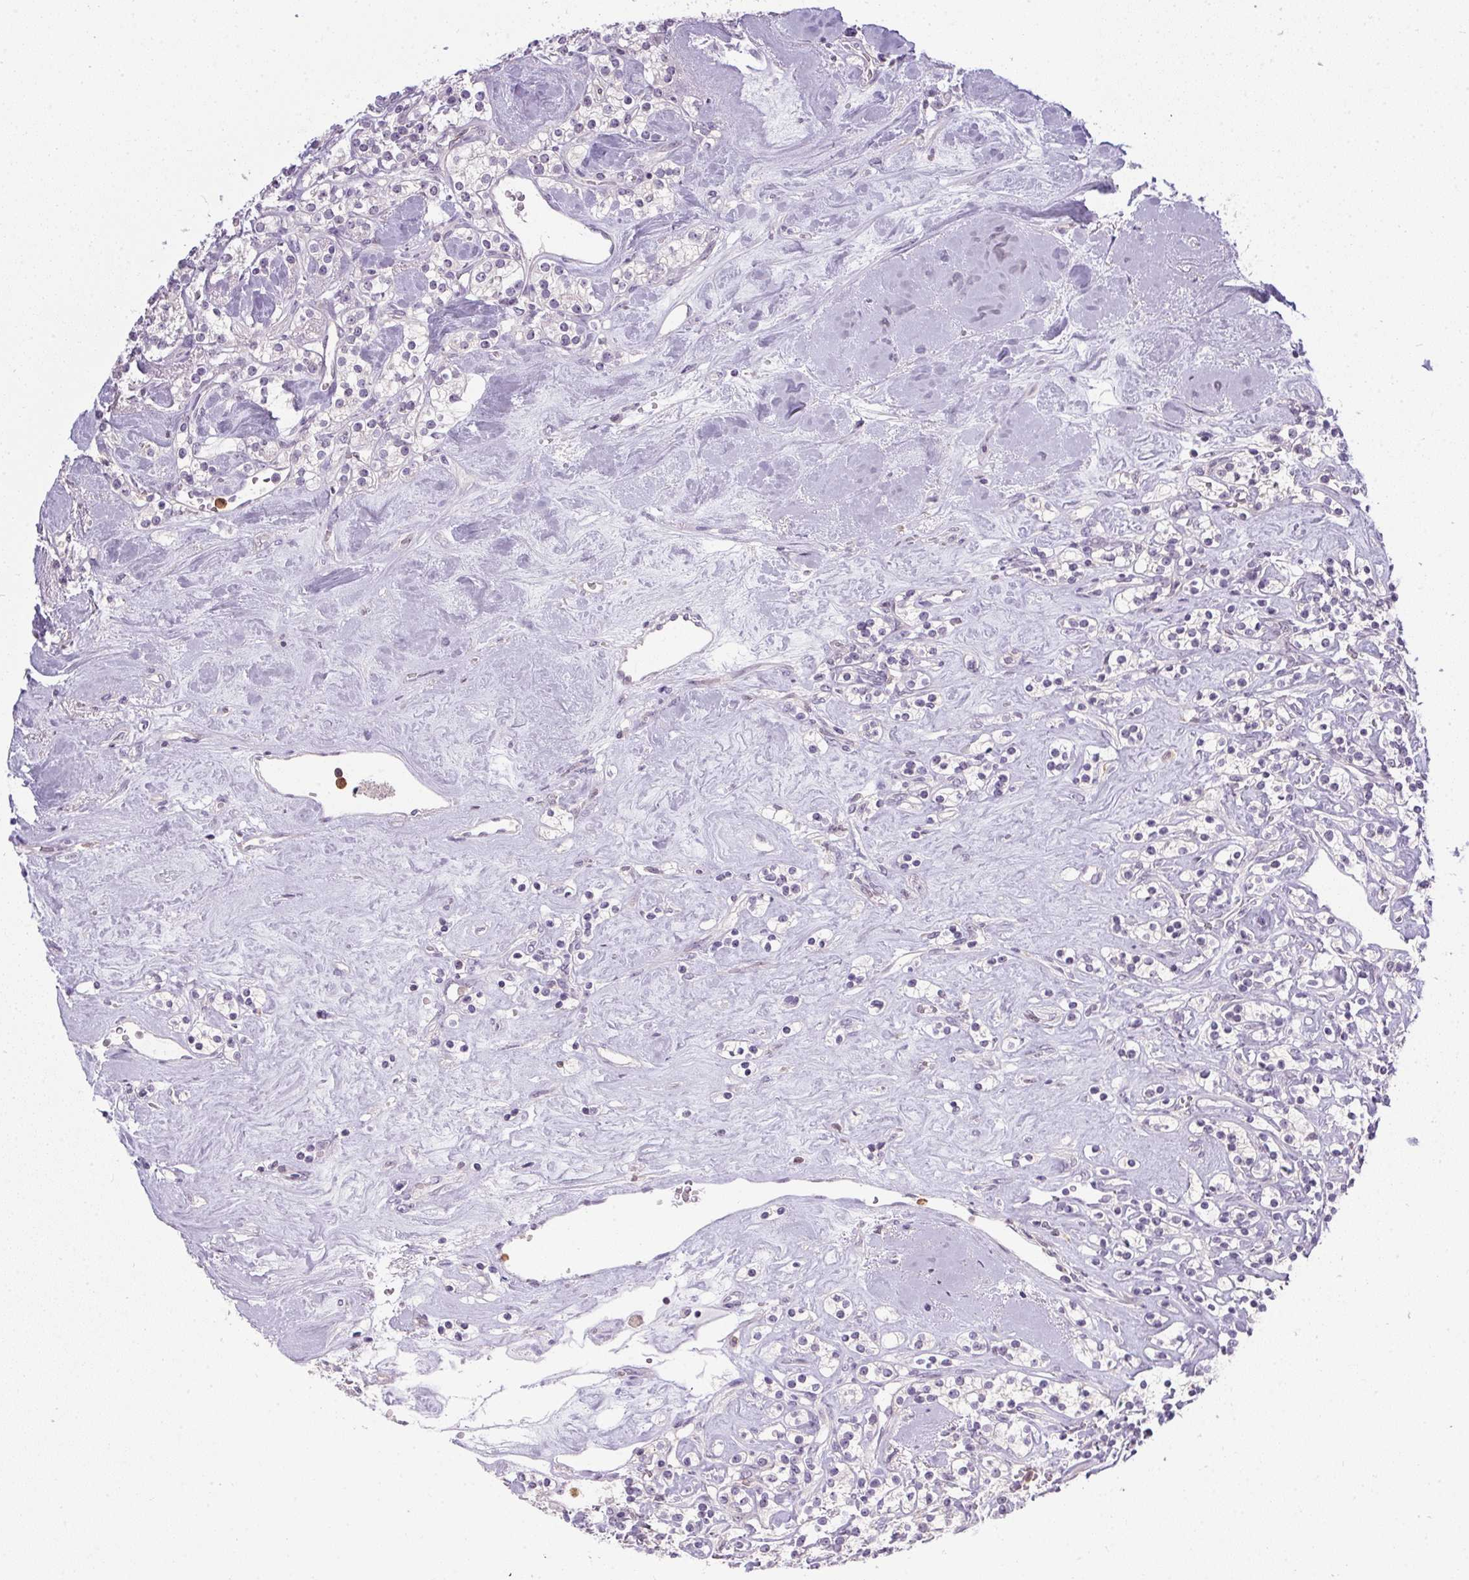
{"staining": {"intensity": "negative", "quantity": "none", "location": "none"}, "tissue": "renal cancer", "cell_type": "Tumor cells", "image_type": "cancer", "snomed": [{"axis": "morphology", "description": "Adenocarcinoma, NOS"}, {"axis": "topography", "description": "Kidney"}], "caption": "The immunohistochemistry micrograph has no significant staining in tumor cells of renal cancer (adenocarcinoma) tissue.", "gene": "DNAJC5G", "patient": {"sex": "male", "age": 77}}